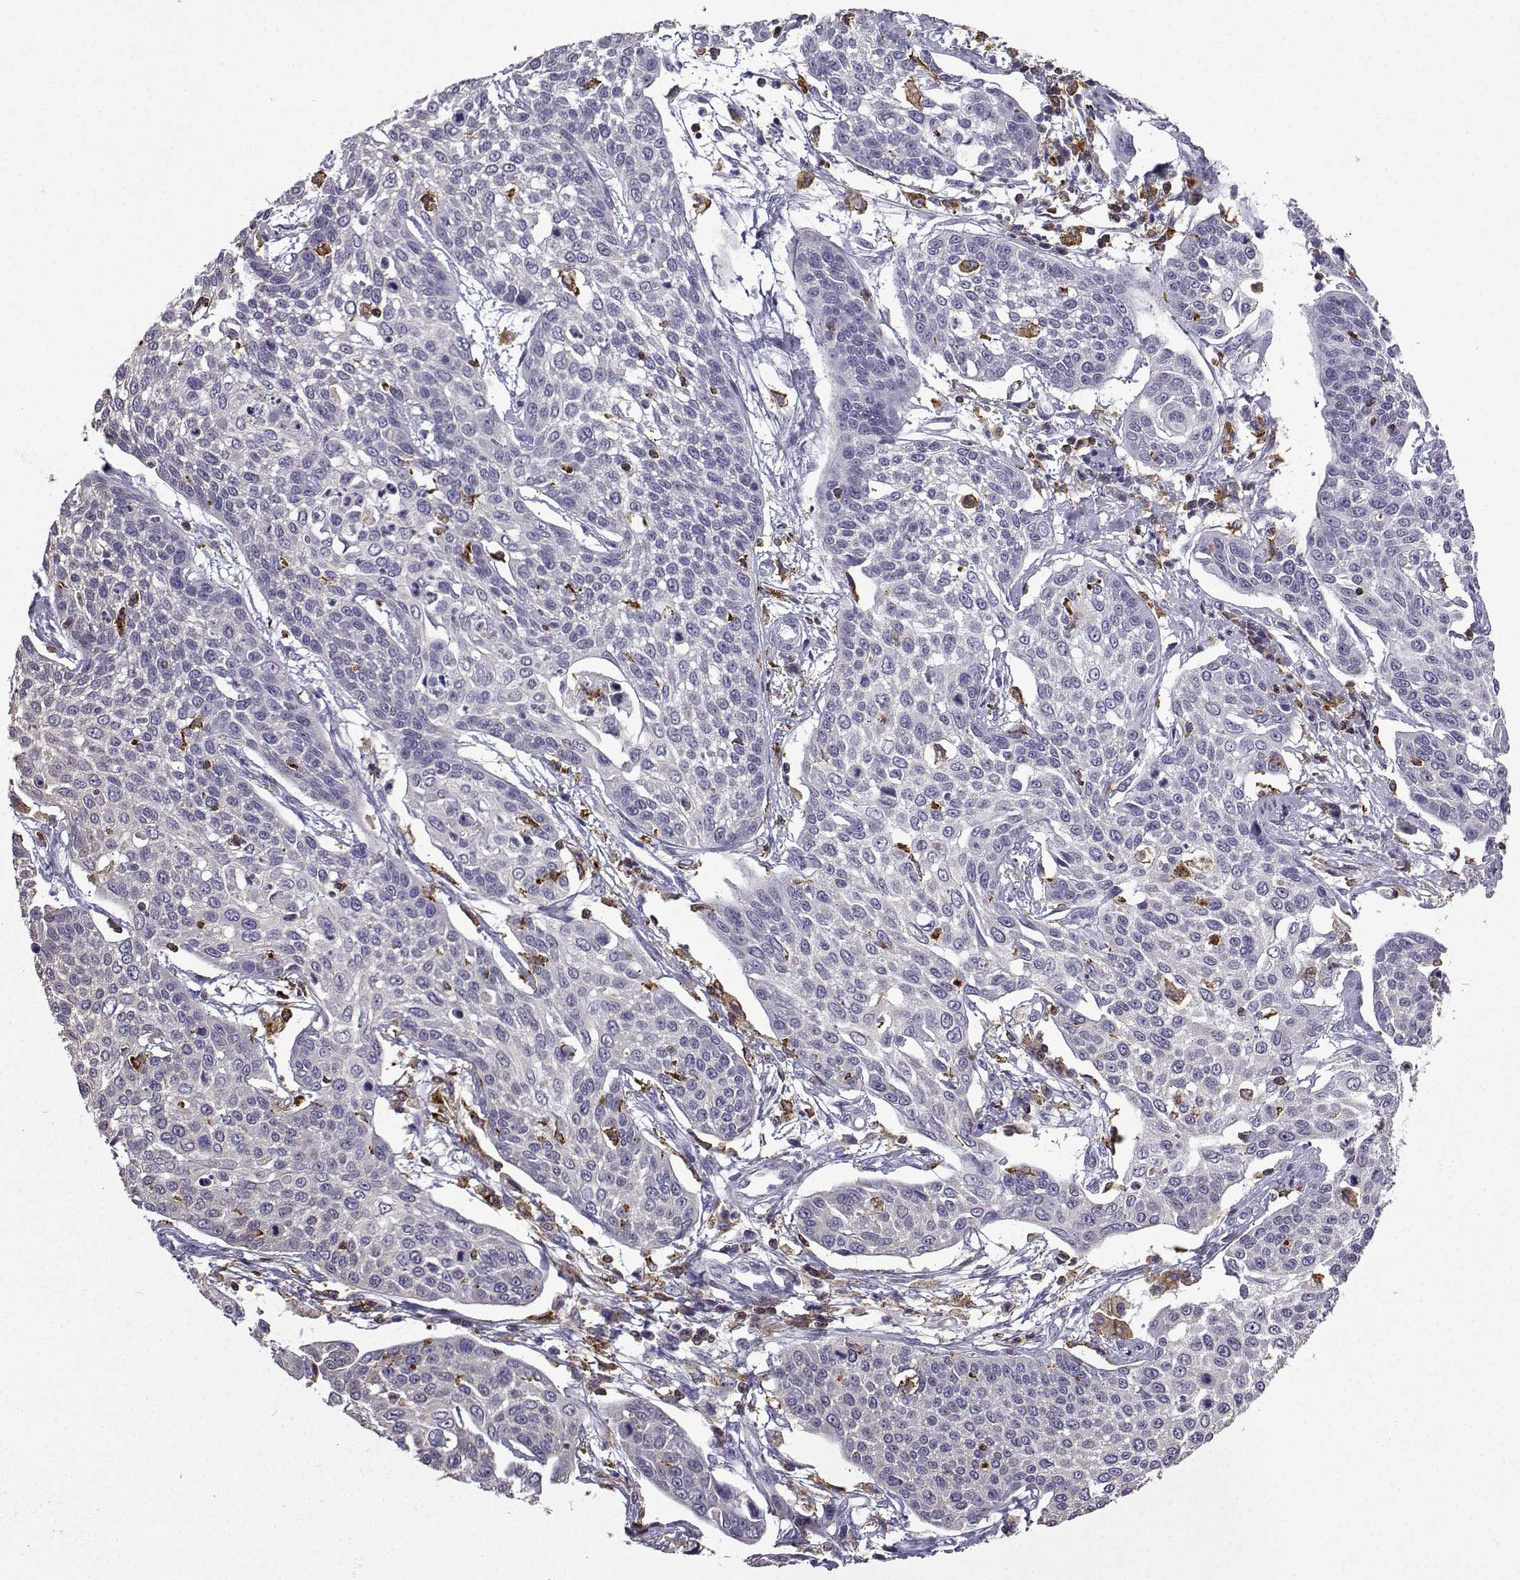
{"staining": {"intensity": "negative", "quantity": "none", "location": "none"}, "tissue": "cervical cancer", "cell_type": "Tumor cells", "image_type": "cancer", "snomed": [{"axis": "morphology", "description": "Squamous cell carcinoma, NOS"}, {"axis": "topography", "description": "Cervix"}], "caption": "The micrograph displays no staining of tumor cells in cervical cancer.", "gene": "DOCK10", "patient": {"sex": "female", "age": 34}}